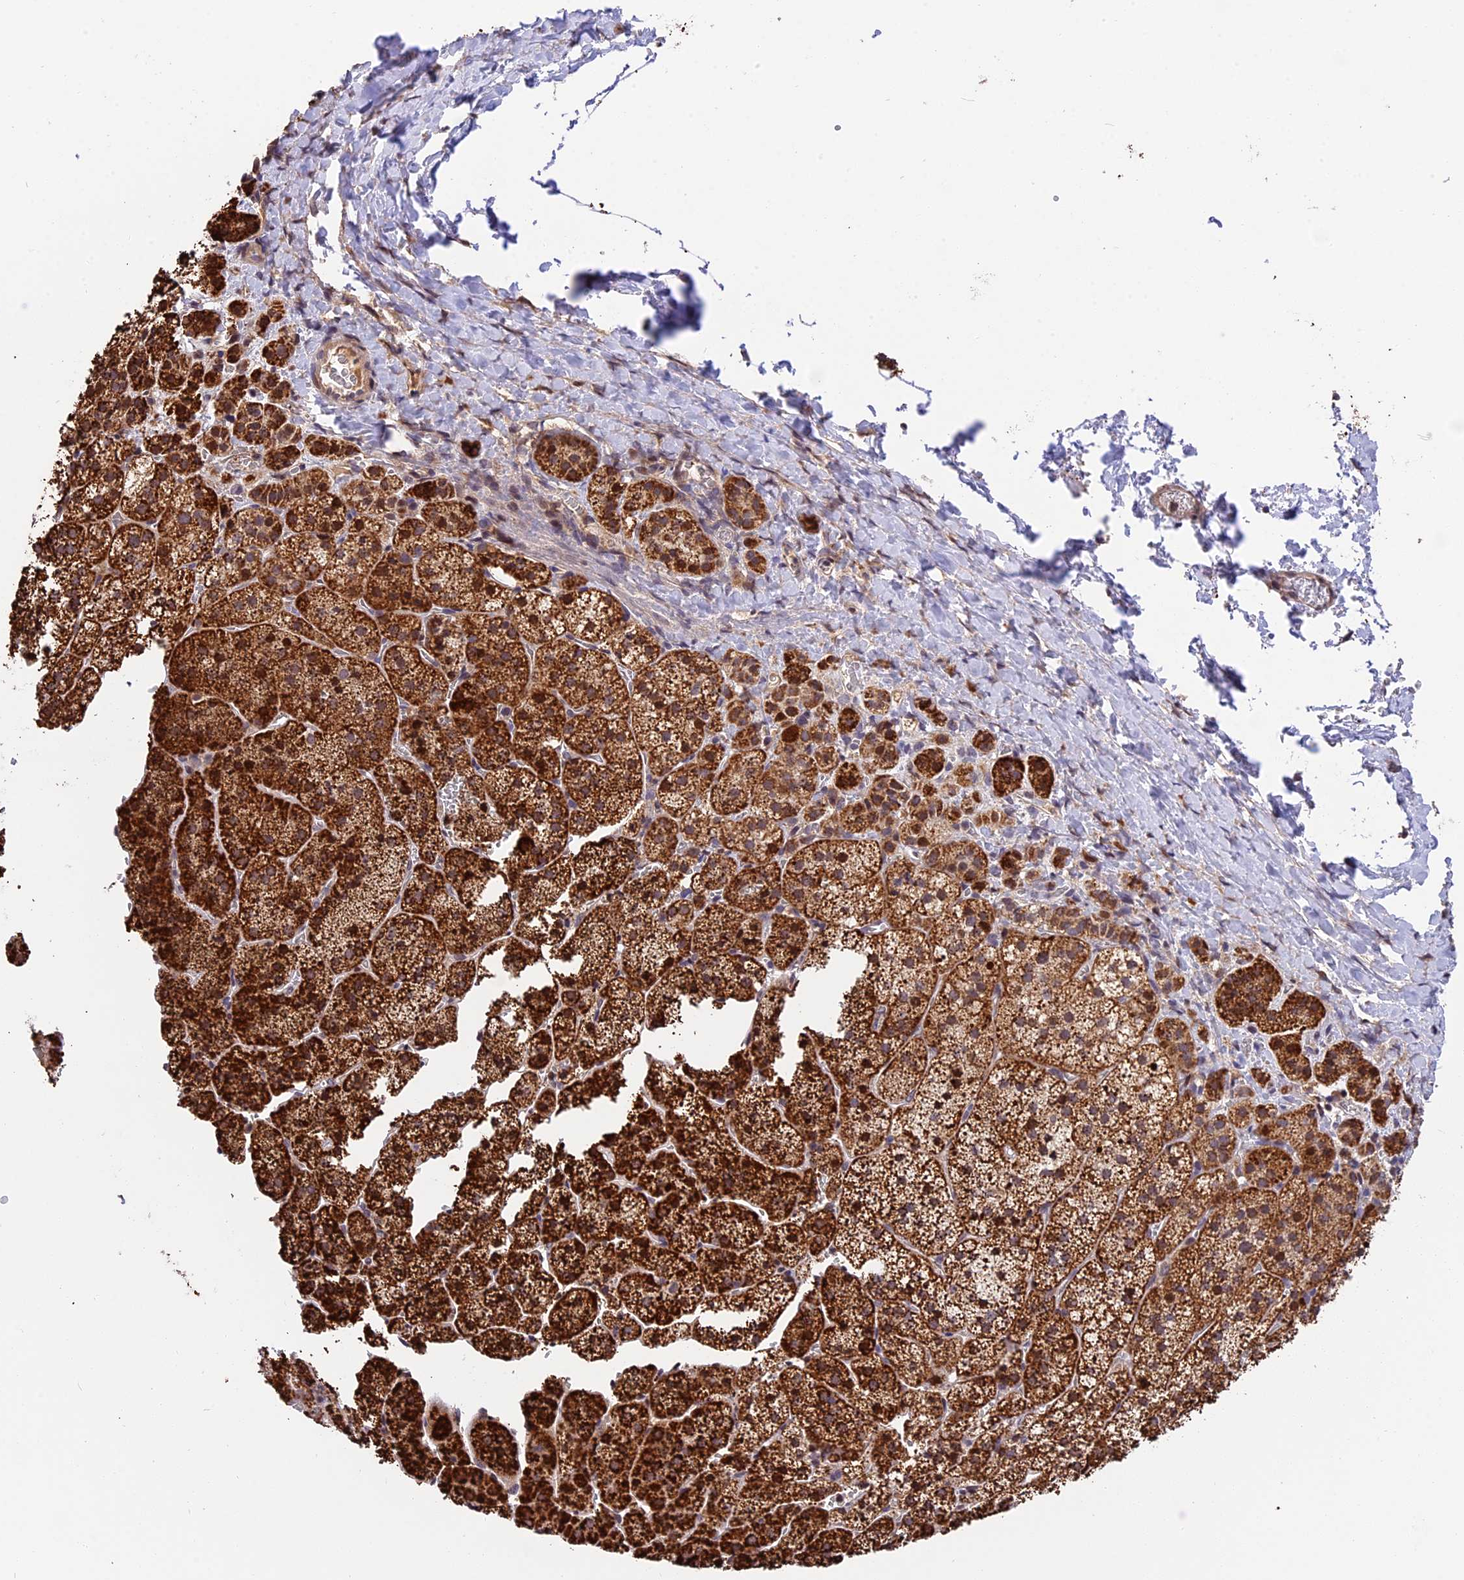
{"staining": {"intensity": "strong", "quantity": ">75%", "location": "cytoplasmic/membranous"}, "tissue": "adrenal gland", "cell_type": "Glandular cells", "image_type": "normal", "snomed": [{"axis": "morphology", "description": "Normal tissue, NOS"}, {"axis": "topography", "description": "Adrenal gland"}], "caption": "Immunohistochemistry of unremarkable human adrenal gland displays high levels of strong cytoplasmic/membranous staining in approximately >75% of glandular cells. The staining is performed using DAB (3,3'-diaminobenzidine) brown chromogen to label protein expression. The nuclei are counter-stained blue using hematoxylin.", "gene": "RERGL", "patient": {"sex": "female", "age": 44}}